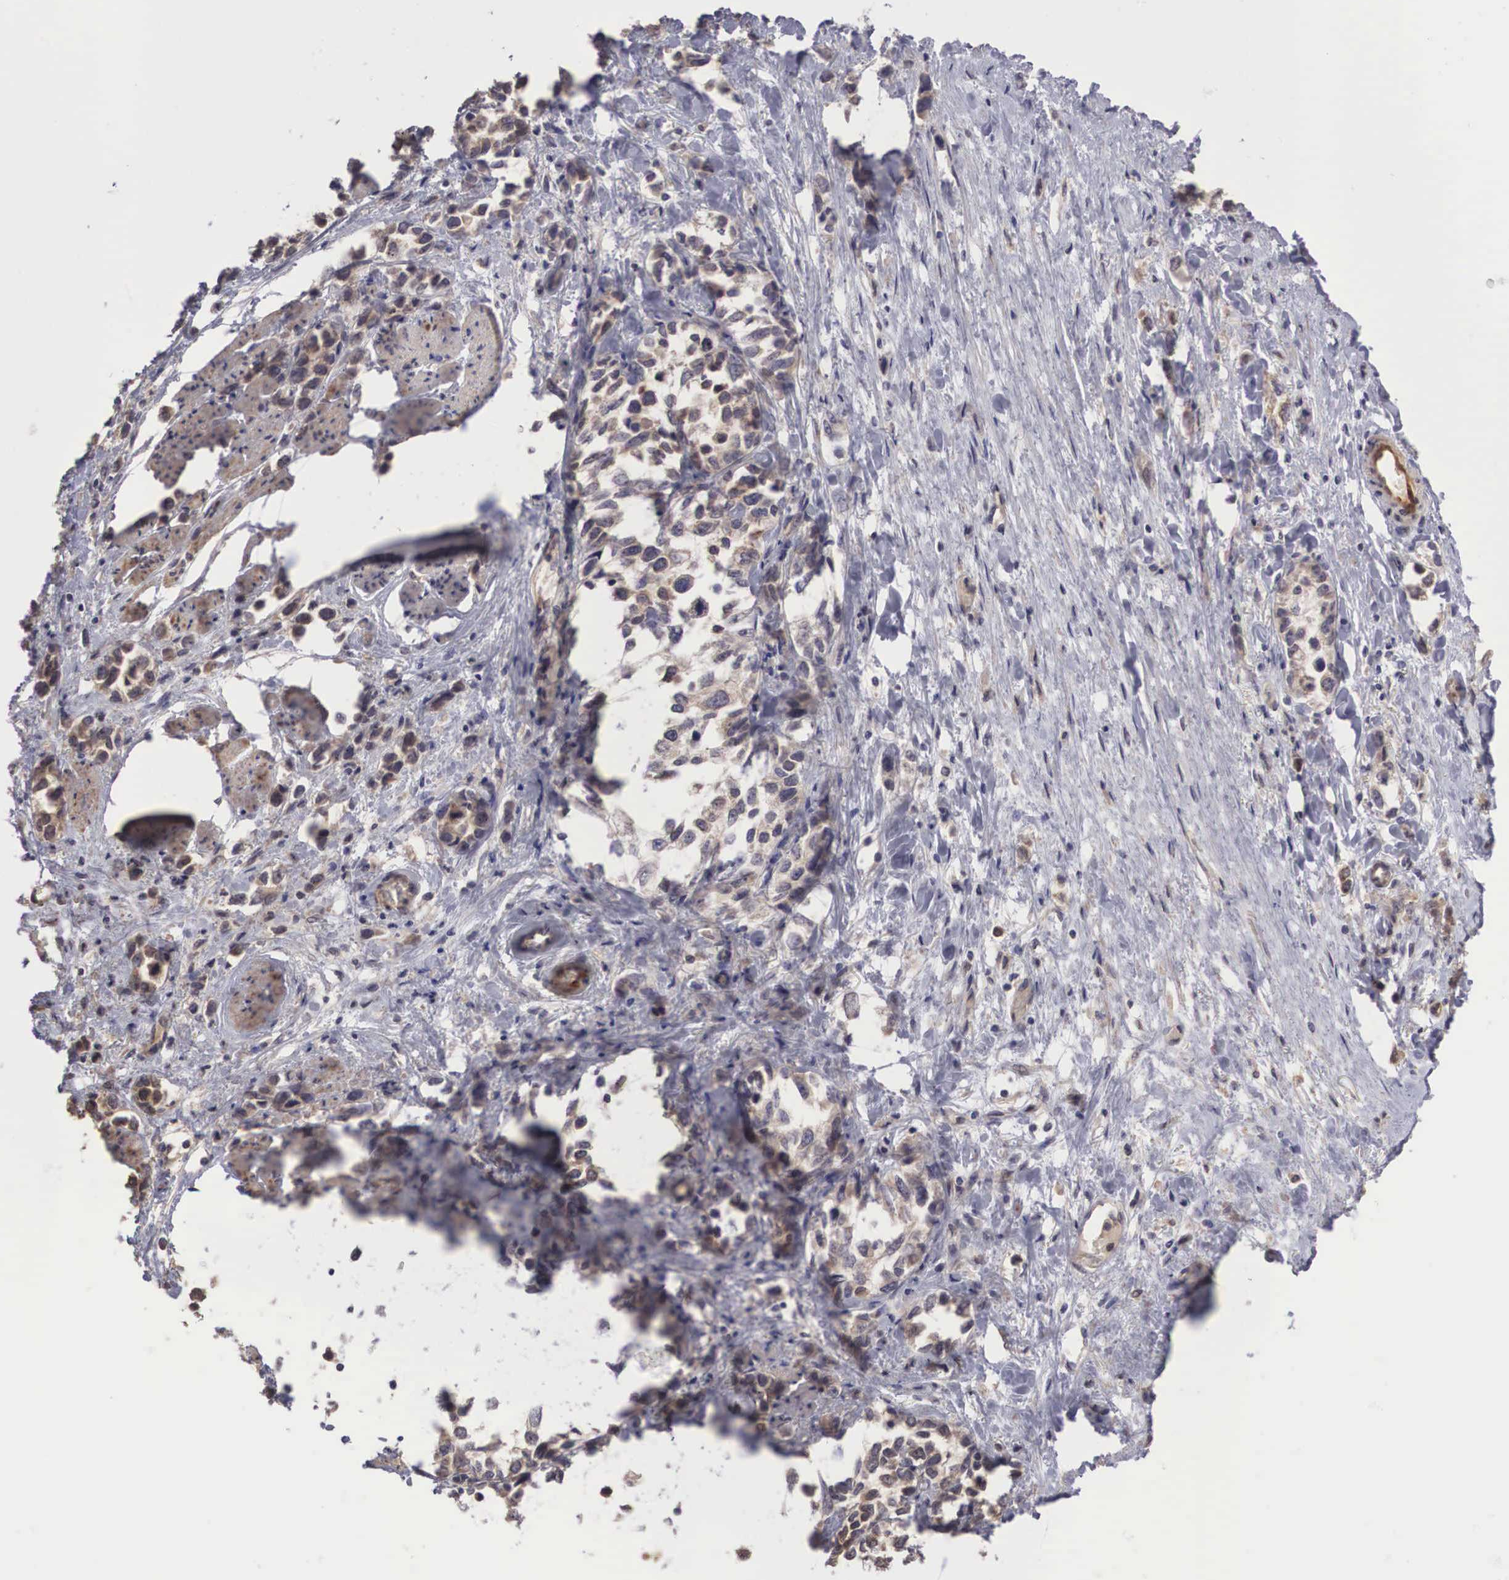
{"staining": {"intensity": "weak", "quantity": ">75%", "location": "cytoplasmic/membranous"}, "tissue": "stomach cancer", "cell_type": "Tumor cells", "image_type": "cancer", "snomed": [{"axis": "morphology", "description": "Adenocarcinoma, NOS"}, {"axis": "topography", "description": "Stomach, upper"}], "caption": "Immunohistochemical staining of adenocarcinoma (stomach) exhibits low levels of weak cytoplasmic/membranous positivity in approximately >75% of tumor cells.", "gene": "DNAJB7", "patient": {"sex": "male", "age": 76}}